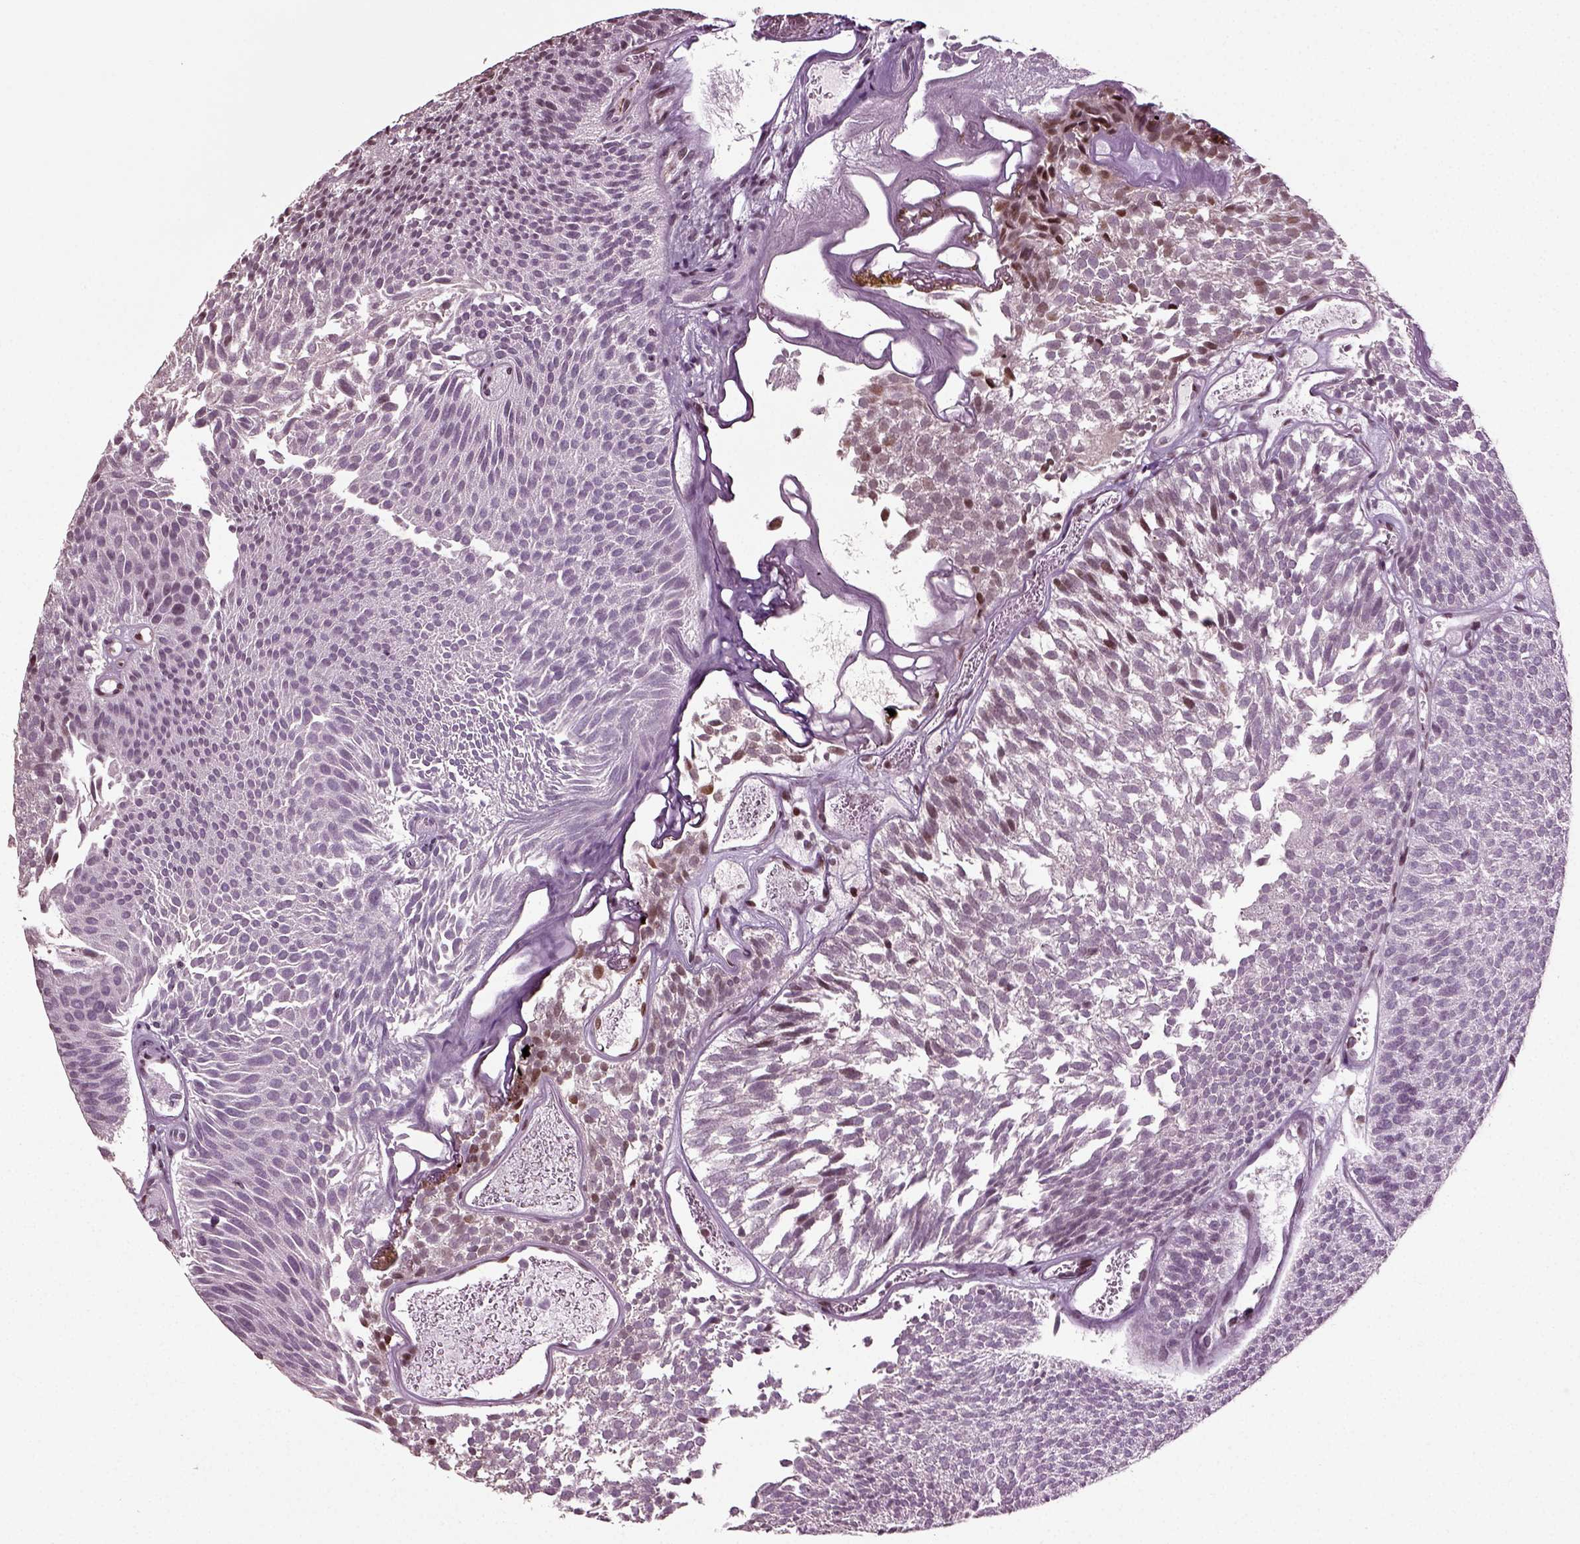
{"staining": {"intensity": "moderate", "quantity": "<25%", "location": "nuclear"}, "tissue": "urothelial cancer", "cell_type": "Tumor cells", "image_type": "cancer", "snomed": [{"axis": "morphology", "description": "Urothelial carcinoma, Low grade"}, {"axis": "topography", "description": "Urinary bladder"}], "caption": "An image of human low-grade urothelial carcinoma stained for a protein exhibits moderate nuclear brown staining in tumor cells. (Stains: DAB (3,3'-diaminobenzidine) in brown, nuclei in blue, Microscopy: brightfield microscopy at high magnification).", "gene": "HEYL", "patient": {"sex": "male", "age": 52}}